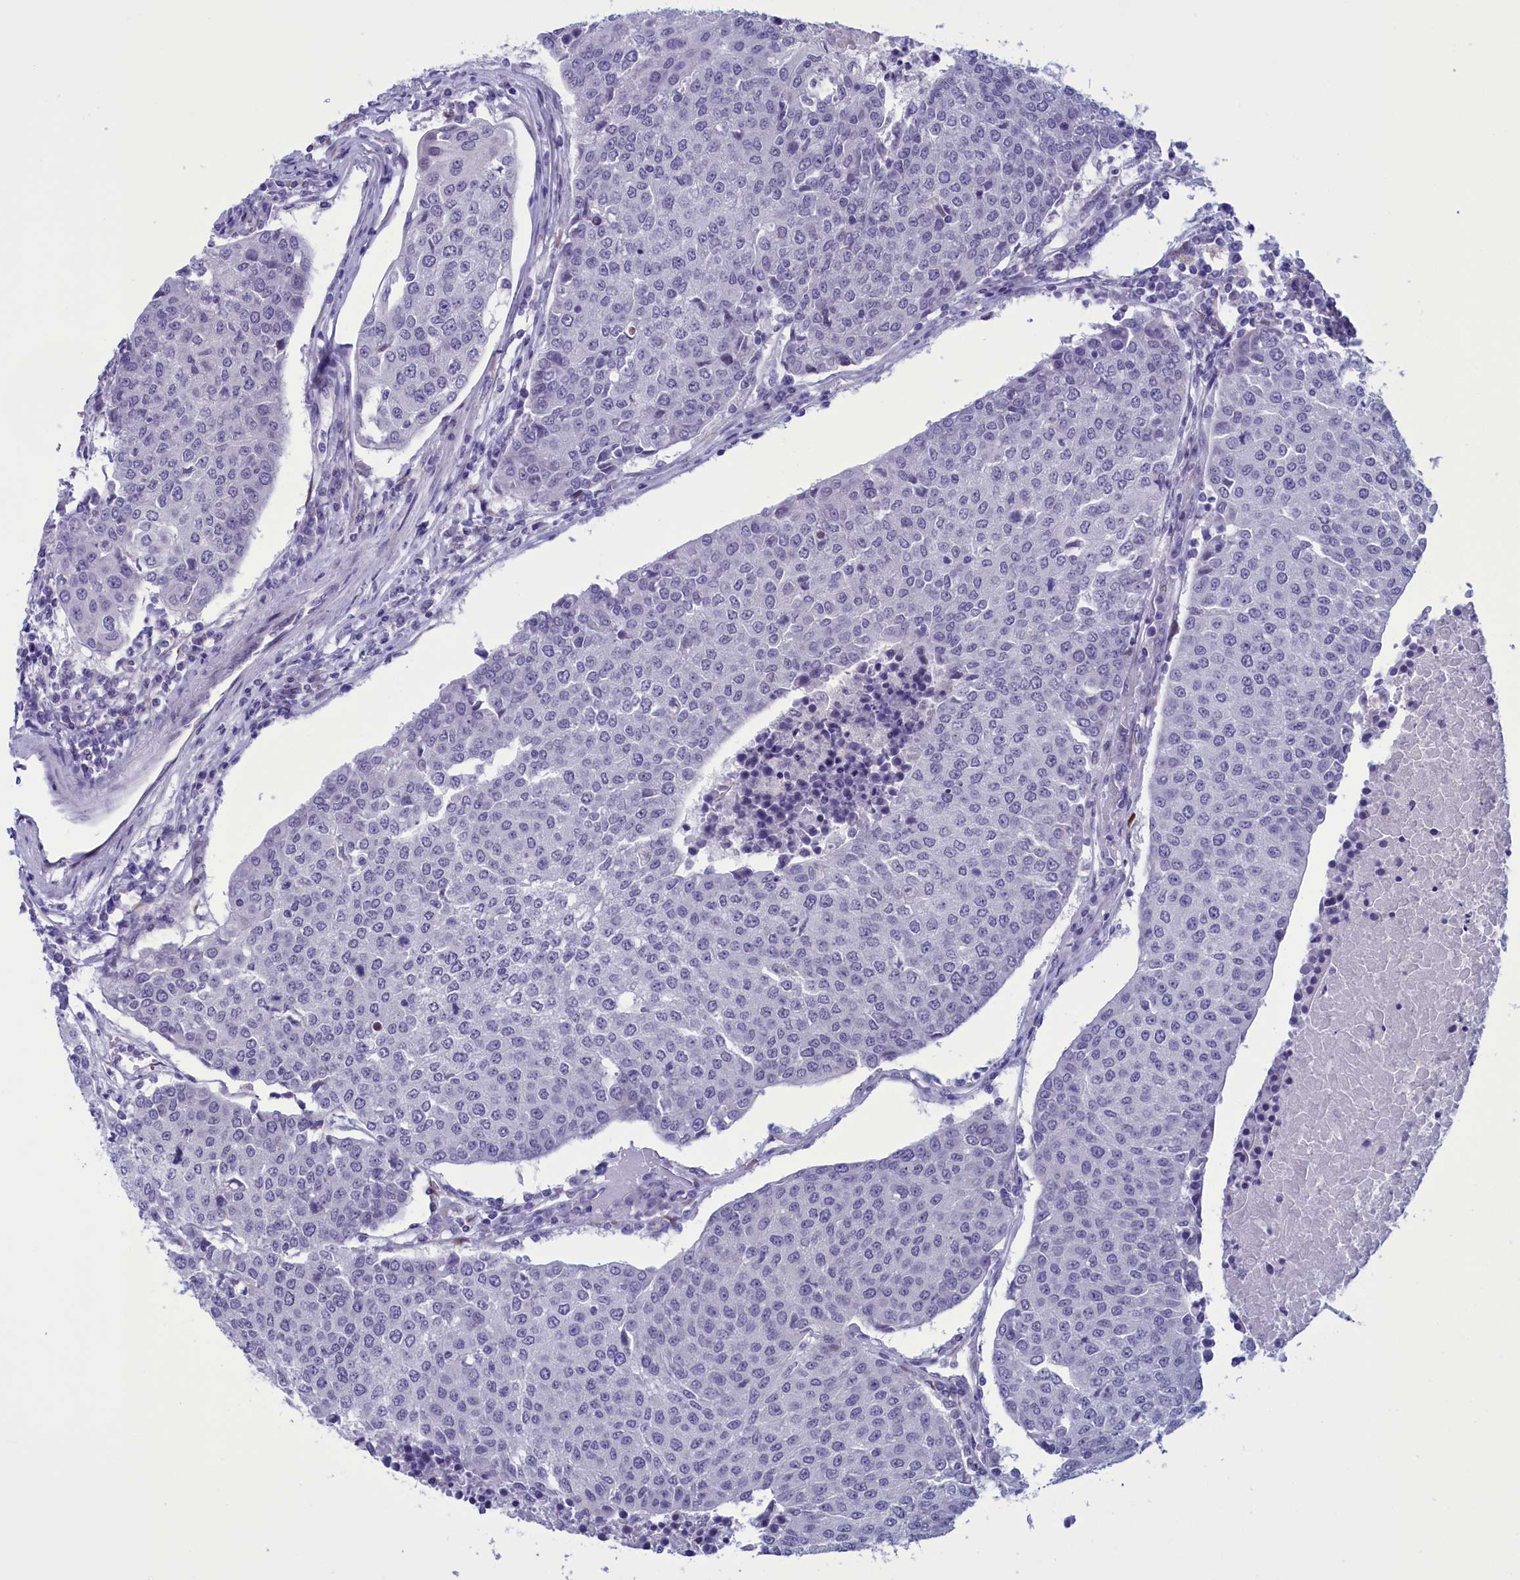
{"staining": {"intensity": "negative", "quantity": "none", "location": "none"}, "tissue": "urothelial cancer", "cell_type": "Tumor cells", "image_type": "cancer", "snomed": [{"axis": "morphology", "description": "Urothelial carcinoma, High grade"}, {"axis": "topography", "description": "Urinary bladder"}], "caption": "This image is of high-grade urothelial carcinoma stained with immunohistochemistry (IHC) to label a protein in brown with the nuclei are counter-stained blue. There is no expression in tumor cells.", "gene": "PARS2", "patient": {"sex": "female", "age": 85}}